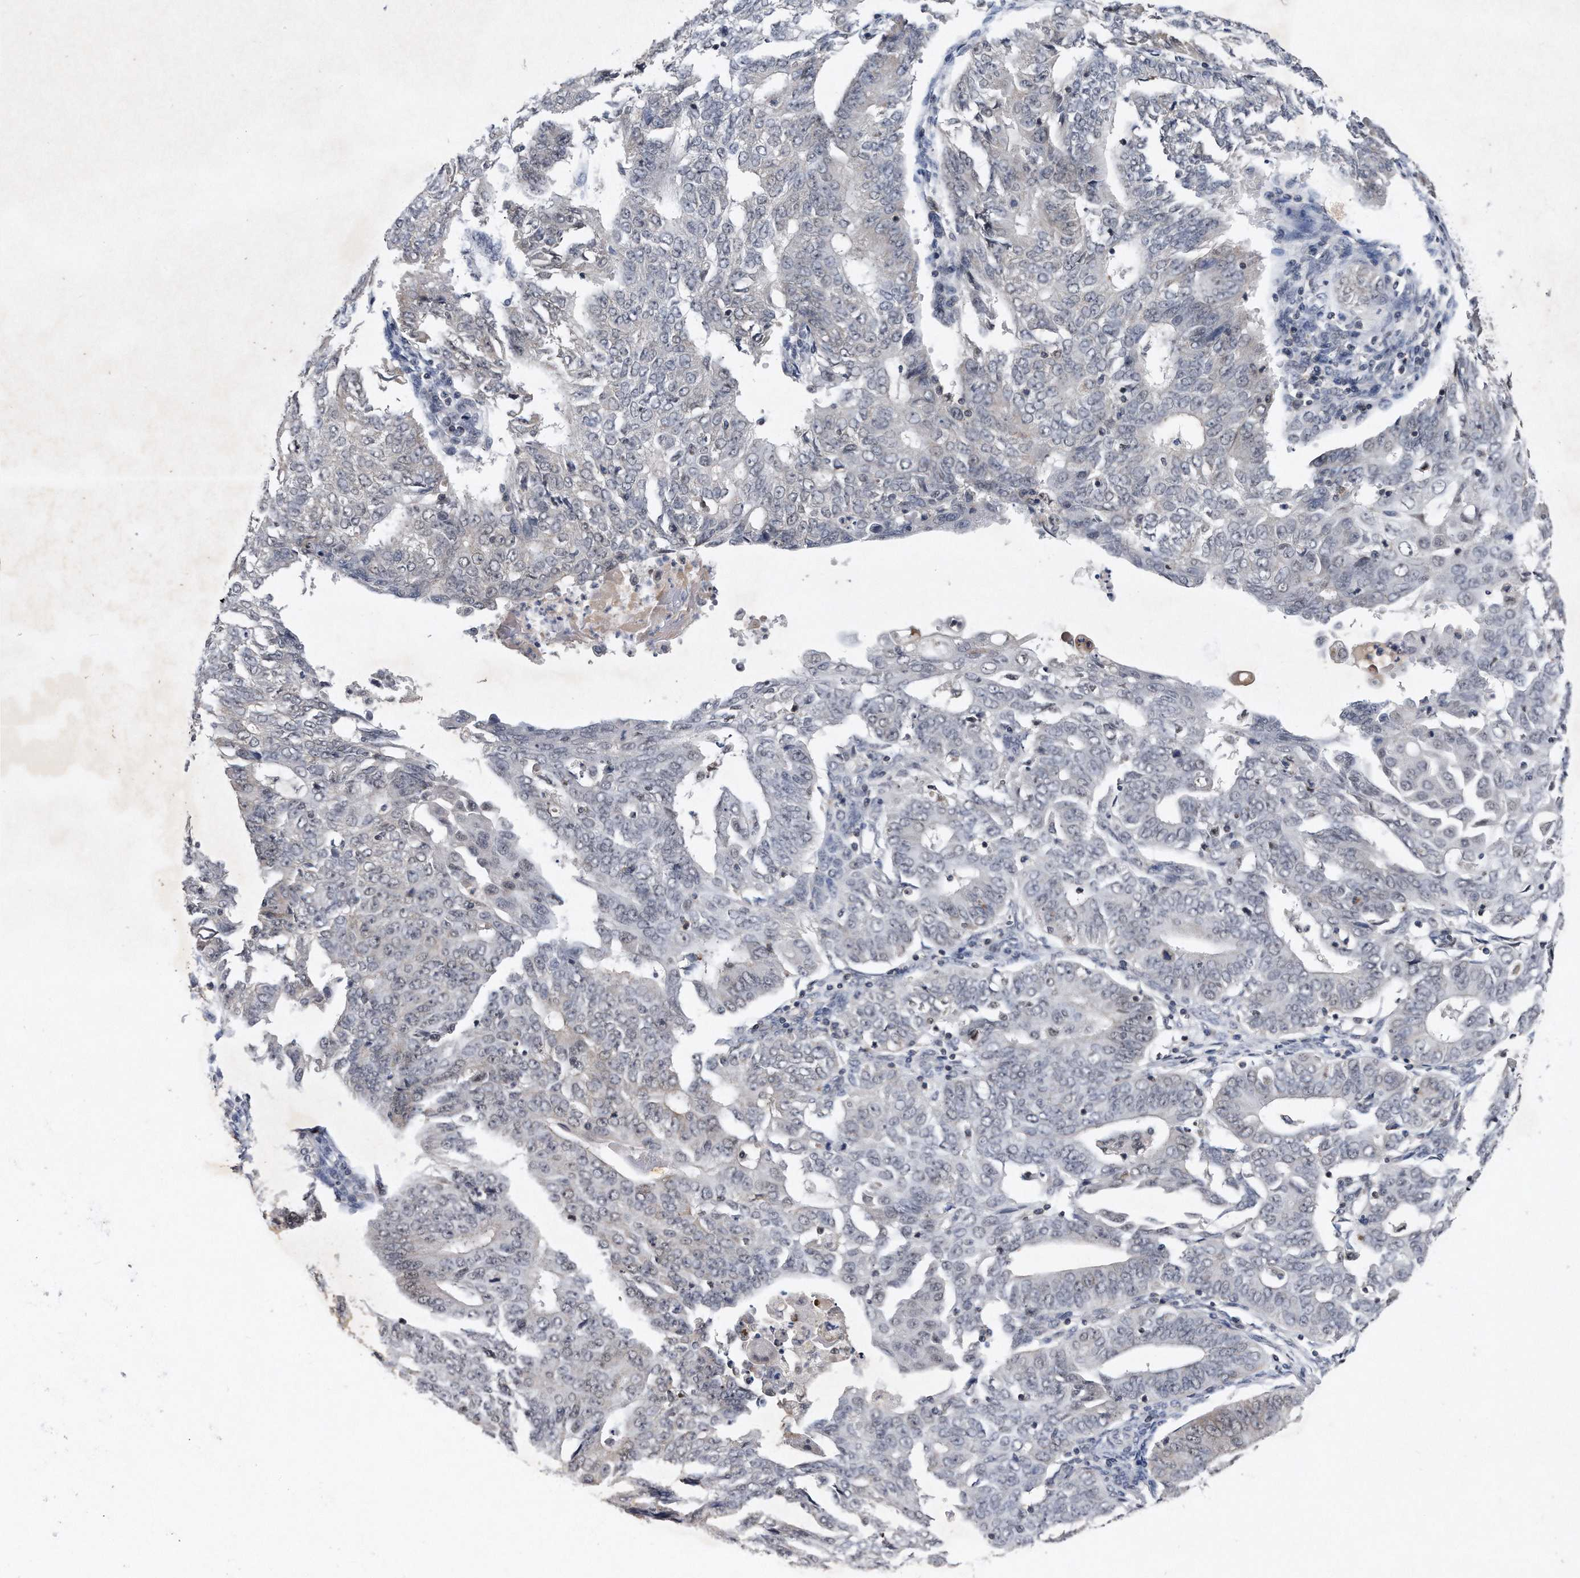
{"staining": {"intensity": "weak", "quantity": "<25%", "location": "nuclear"}, "tissue": "endometrial cancer", "cell_type": "Tumor cells", "image_type": "cancer", "snomed": [{"axis": "morphology", "description": "Adenocarcinoma, NOS"}, {"axis": "topography", "description": "Endometrium"}], "caption": "This micrograph is of endometrial cancer stained with IHC to label a protein in brown with the nuclei are counter-stained blue. There is no expression in tumor cells.", "gene": "VIRMA", "patient": {"sex": "female", "age": 32}}